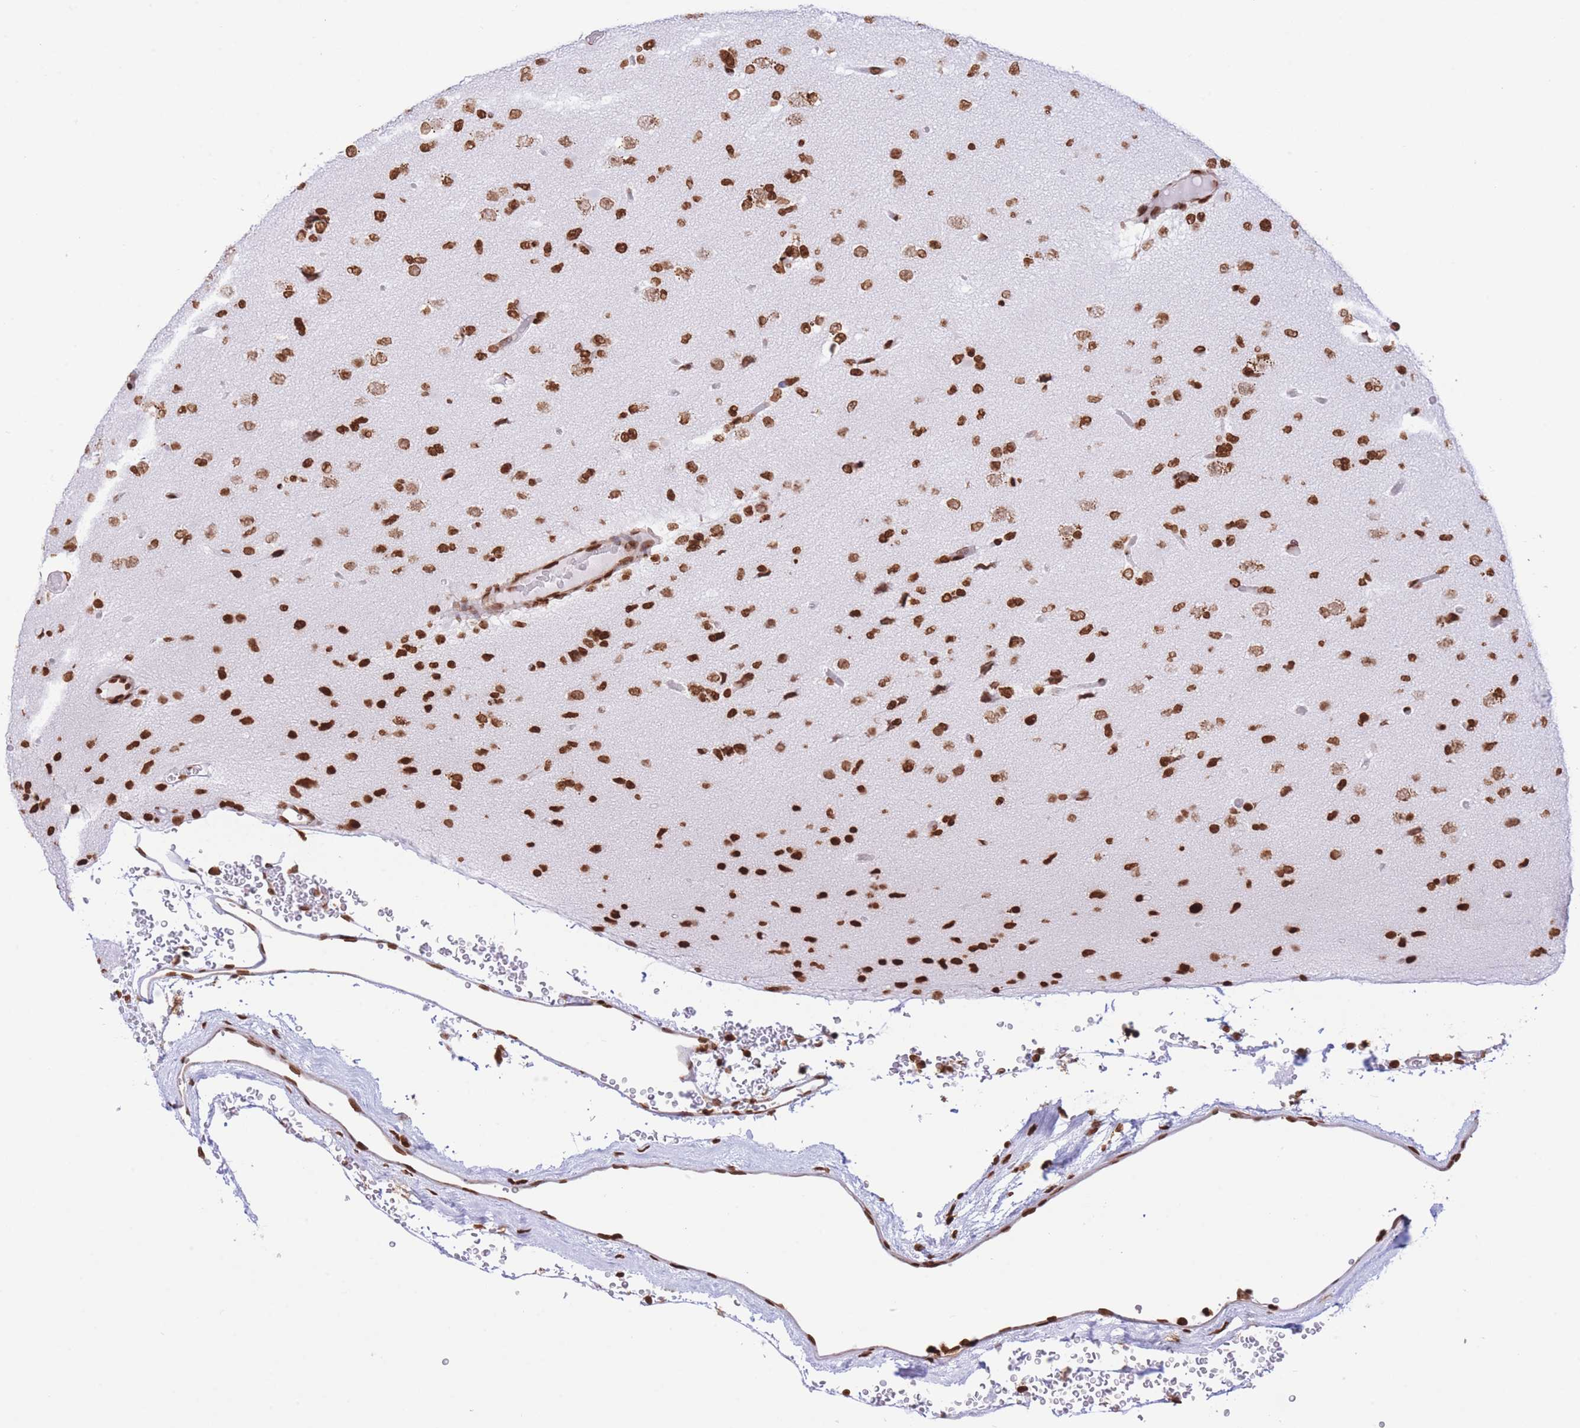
{"staining": {"intensity": "strong", "quantity": ">75%", "location": "nuclear"}, "tissue": "glioma", "cell_type": "Tumor cells", "image_type": "cancer", "snomed": [{"axis": "morphology", "description": "Glioma, malignant, Low grade"}, {"axis": "topography", "description": "Brain"}], "caption": "Immunohistochemical staining of human glioma demonstrates high levels of strong nuclear protein staining in about >75% of tumor cells. The staining is performed using DAB (3,3'-diaminobenzidine) brown chromogen to label protein expression. The nuclei are counter-stained blue using hematoxylin.", "gene": "H2BC11", "patient": {"sex": "female", "age": 22}}